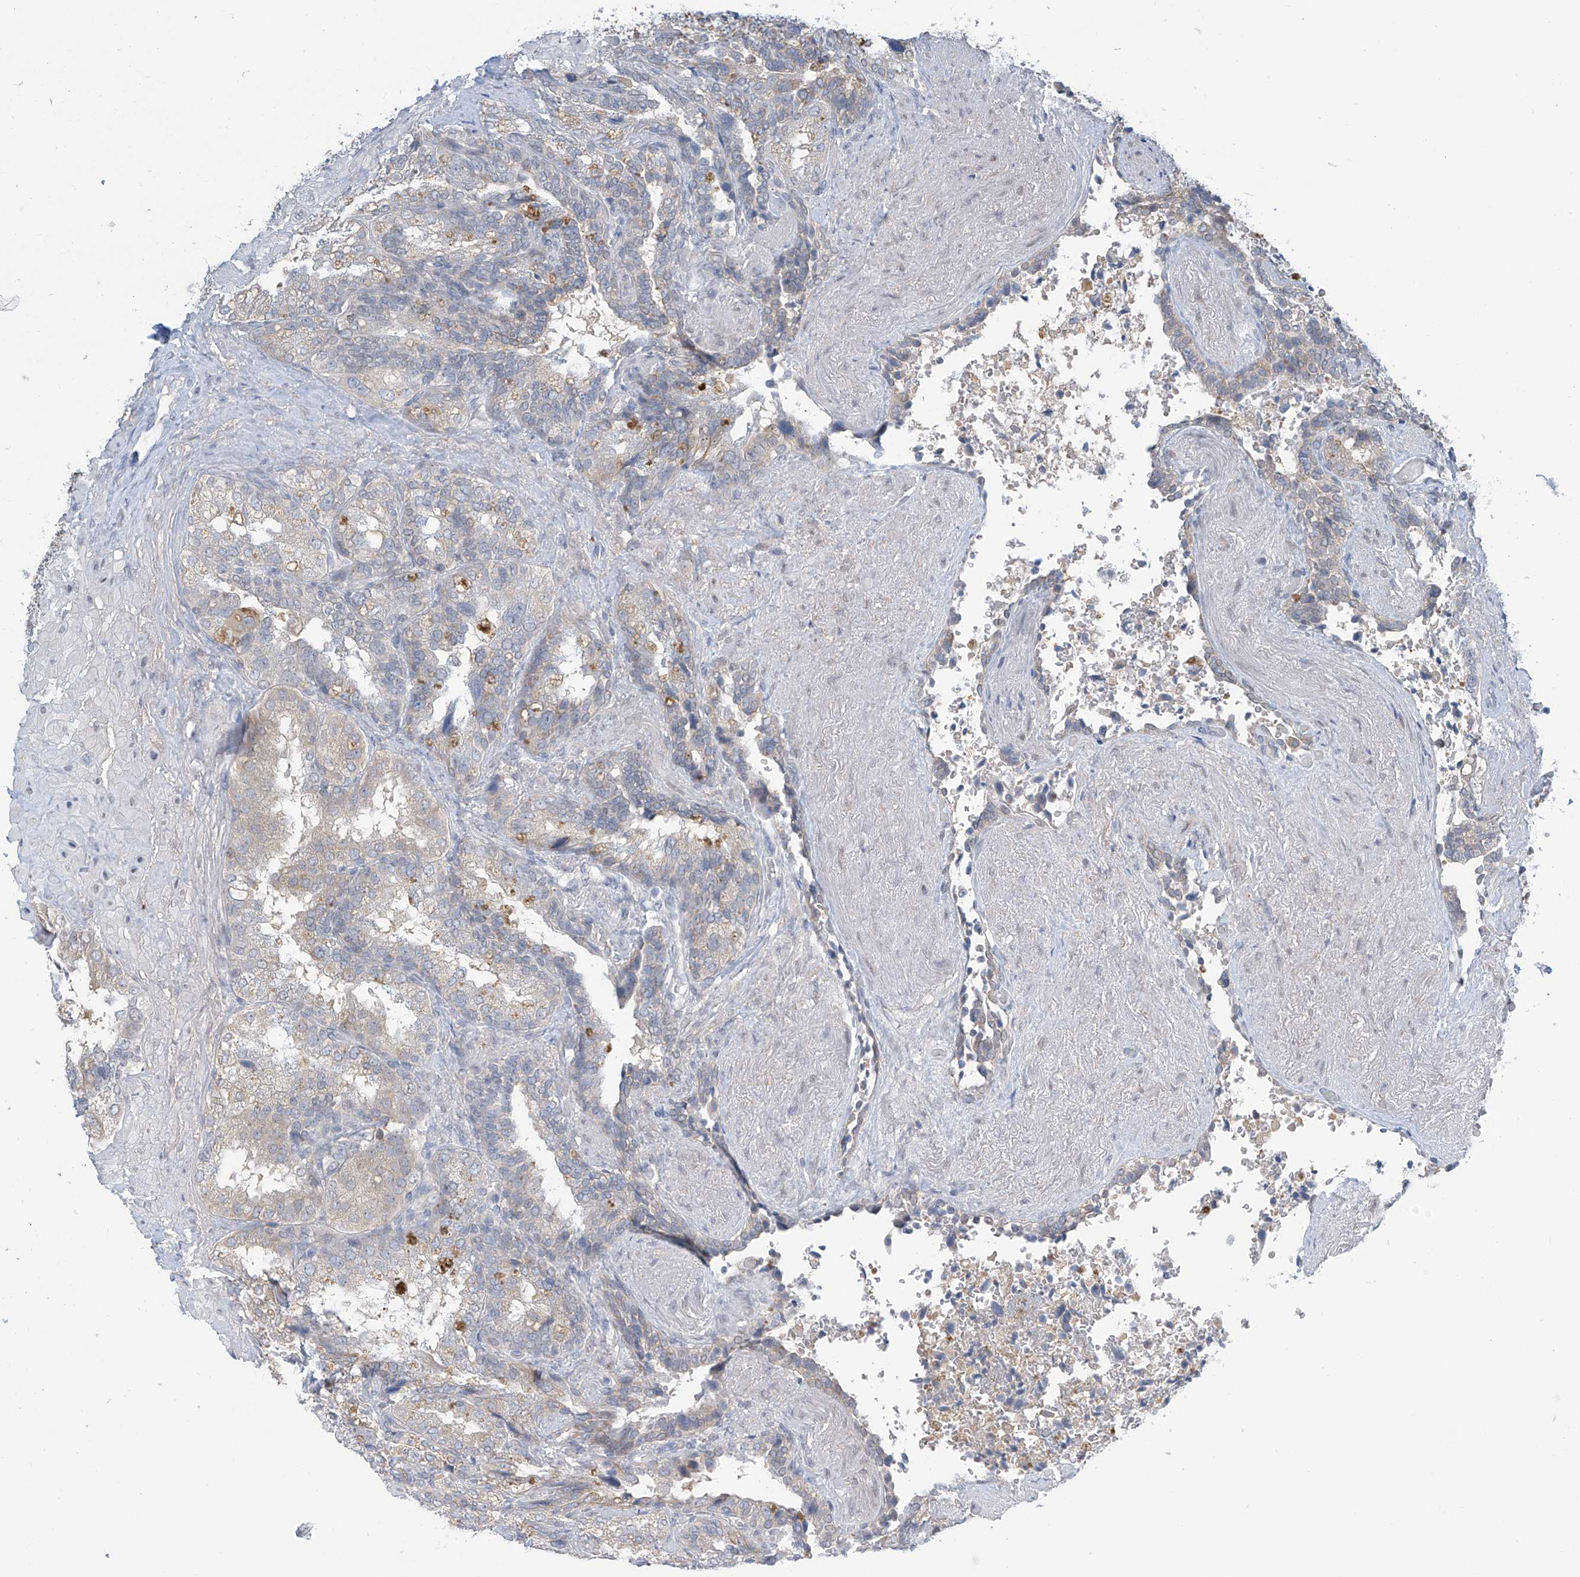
{"staining": {"intensity": "weak", "quantity": "25%-75%", "location": "cytoplasmic/membranous"}, "tissue": "seminal vesicle", "cell_type": "Glandular cells", "image_type": "normal", "snomed": [{"axis": "morphology", "description": "Normal tissue, NOS"}, {"axis": "topography", "description": "Seminal veicle"}, {"axis": "topography", "description": "Peripheral nerve tissue"}], "caption": "Immunohistochemical staining of normal human seminal vesicle reveals weak cytoplasmic/membranous protein positivity in about 25%-75% of glandular cells.", "gene": "APLF", "patient": {"sex": "male", "age": 63}}